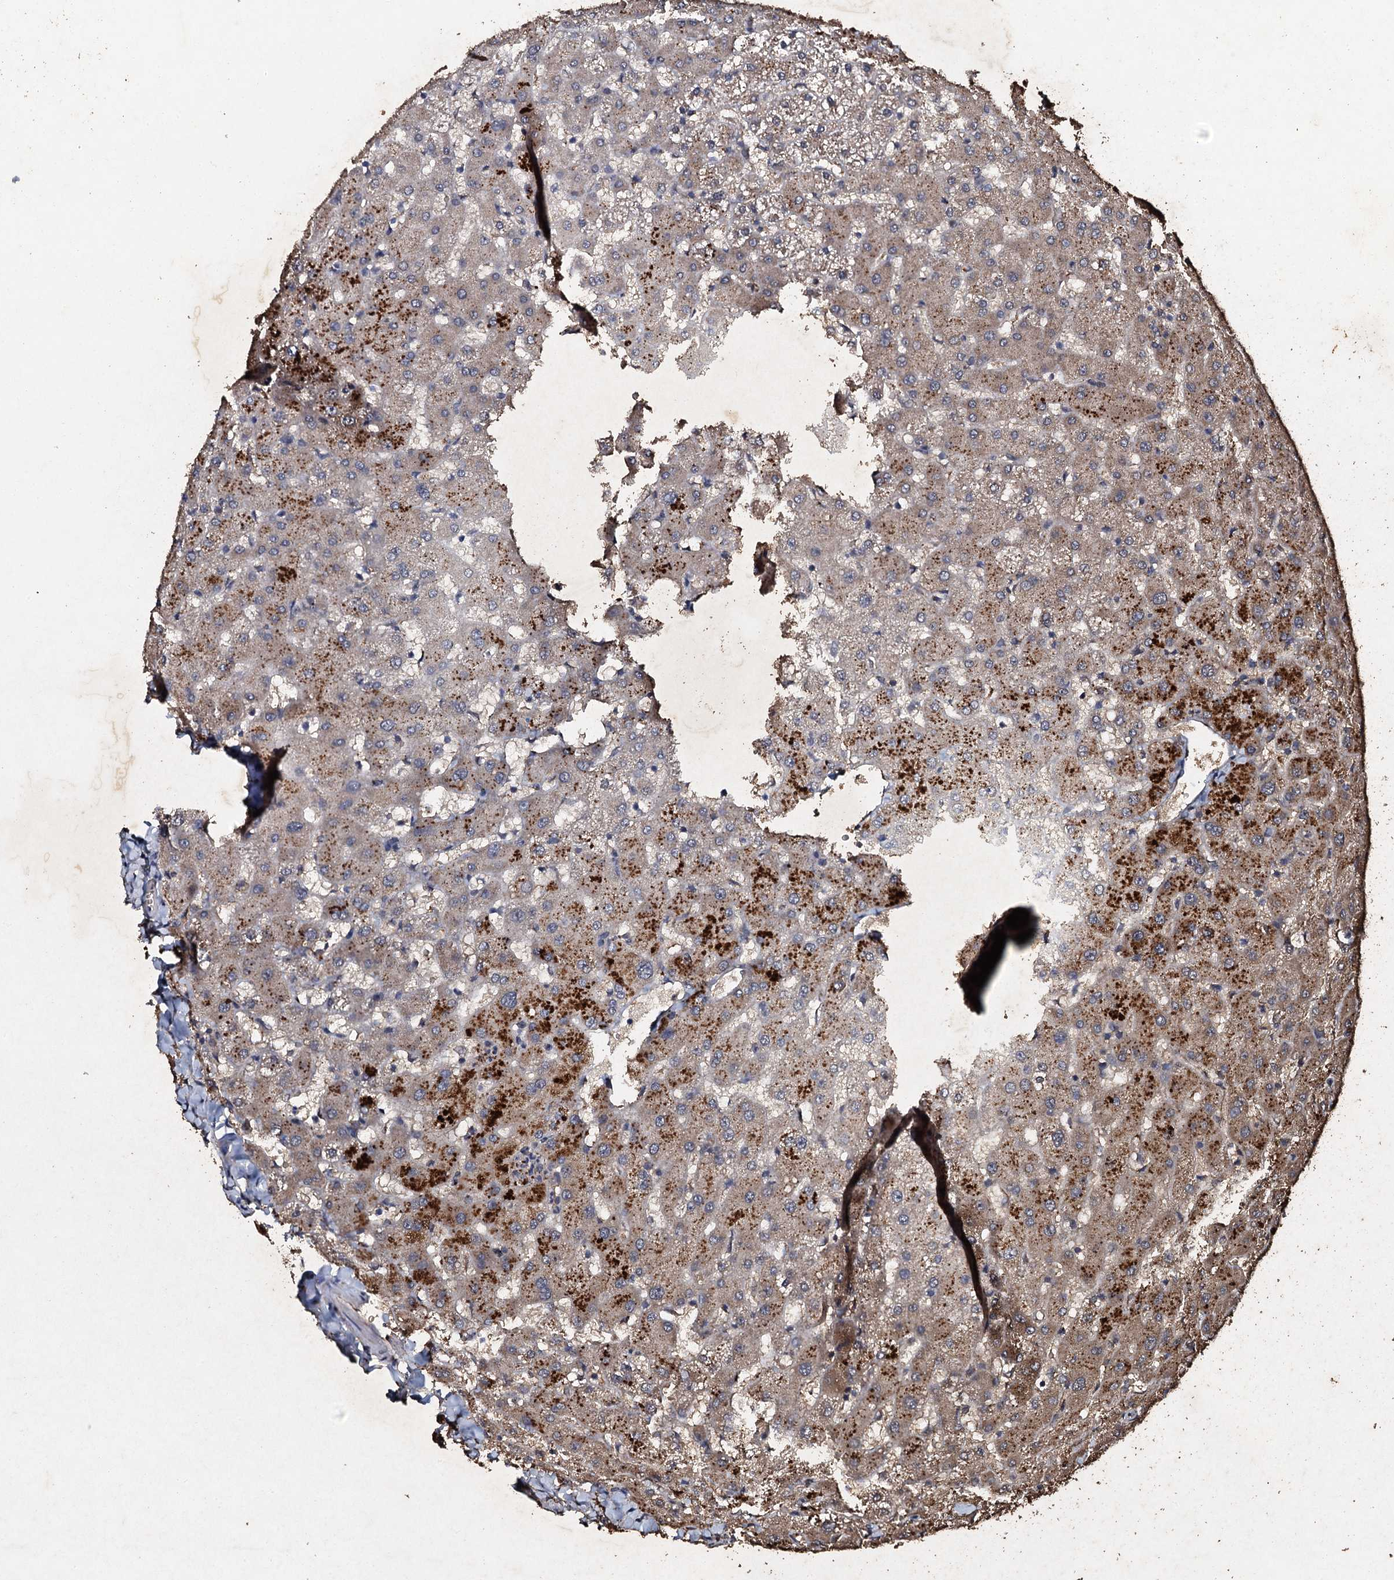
{"staining": {"intensity": "negative", "quantity": "none", "location": "none"}, "tissue": "liver", "cell_type": "Cholangiocytes", "image_type": "normal", "snomed": [{"axis": "morphology", "description": "Normal tissue, NOS"}, {"axis": "topography", "description": "Liver"}], "caption": "High power microscopy micrograph of an immunohistochemistry image of normal liver, revealing no significant expression in cholangiocytes.", "gene": "ADAMTS10", "patient": {"sex": "female", "age": 63}}